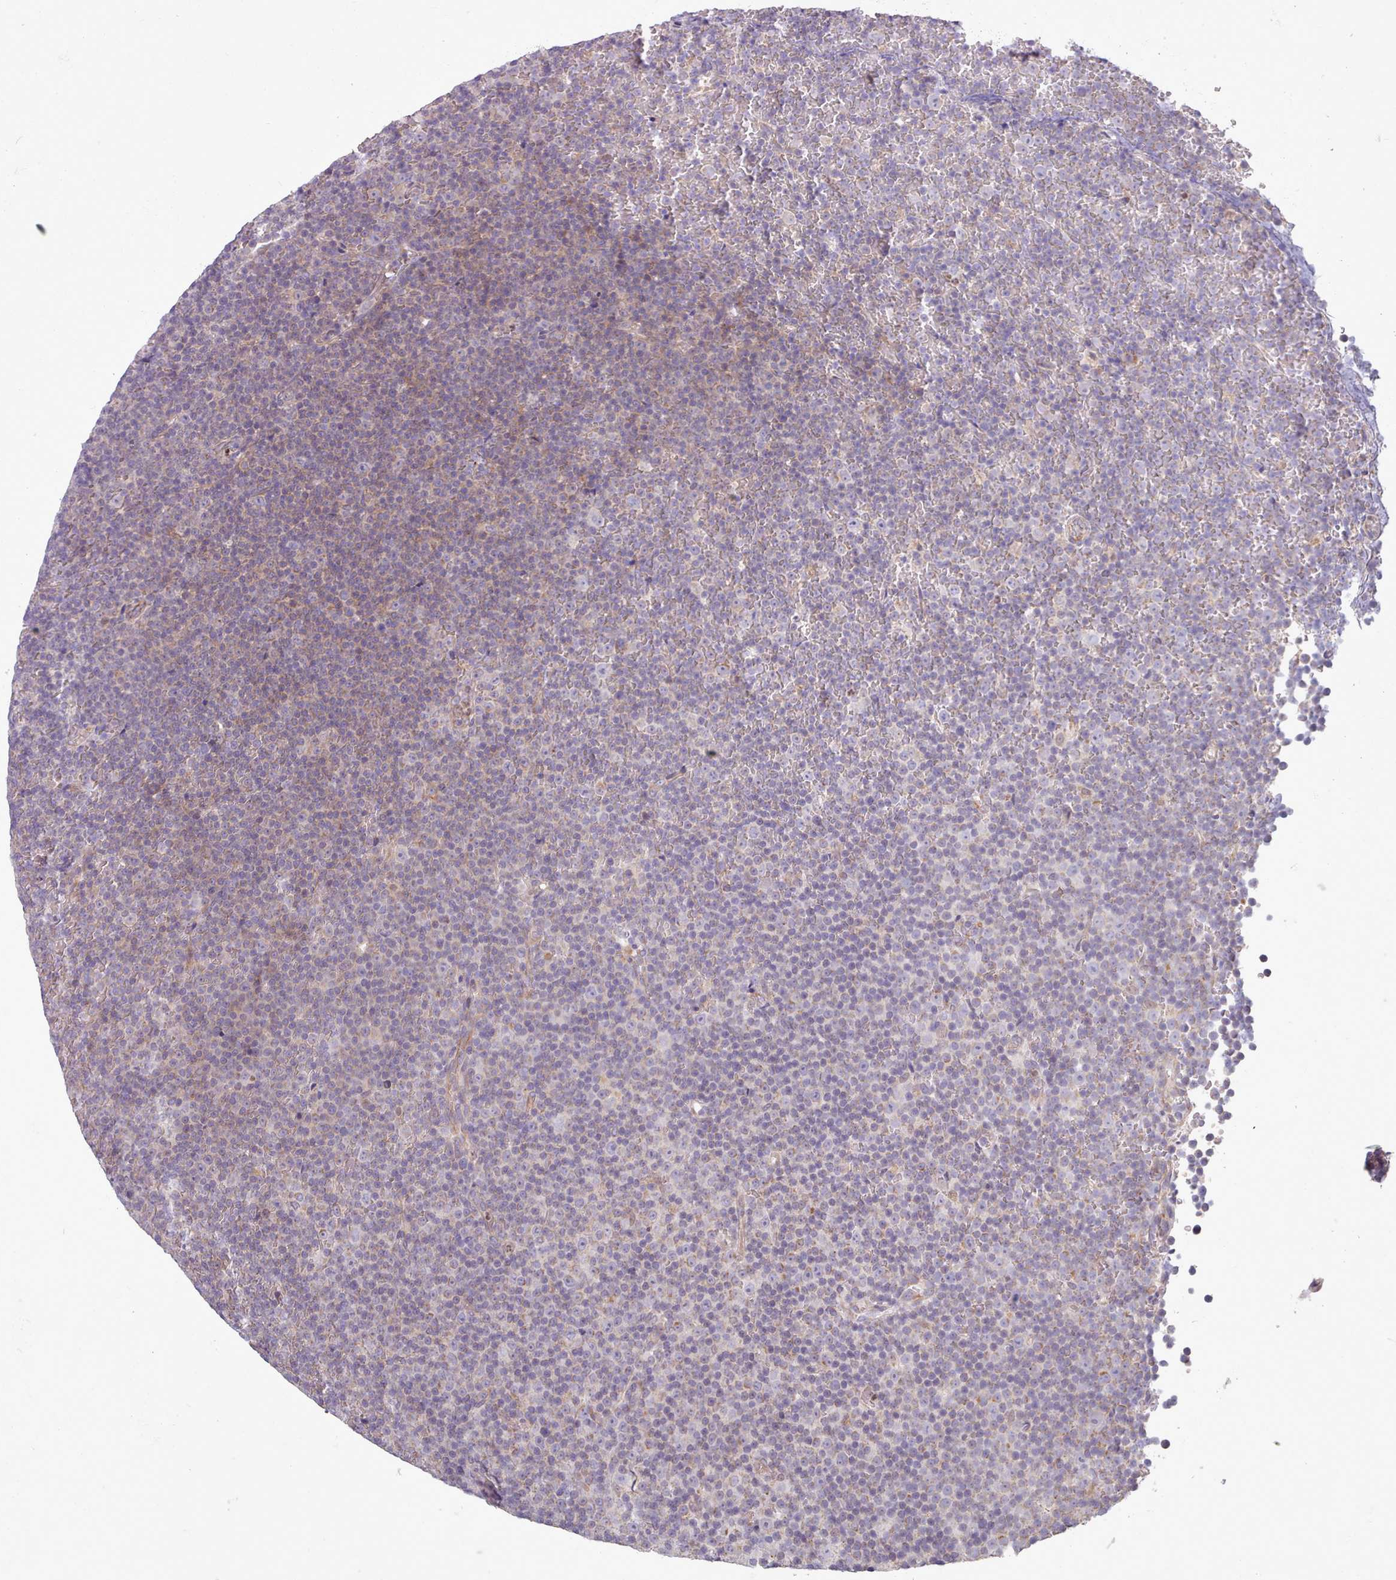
{"staining": {"intensity": "negative", "quantity": "none", "location": "none"}, "tissue": "lymphoma", "cell_type": "Tumor cells", "image_type": "cancer", "snomed": [{"axis": "morphology", "description": "Malignant lymphoma, non-Hodgkin's type, Low grade"}, {"axis": "topography", "description": "Lymph node"}], "caption": "A high-resolution histopathology image shows immunohistochemistry (IHC) staining of lymphoma, which displays no significant positivity in tumor cells.", "gene": "SLURP1", "patient": {"sex": "female", "age": 67}}